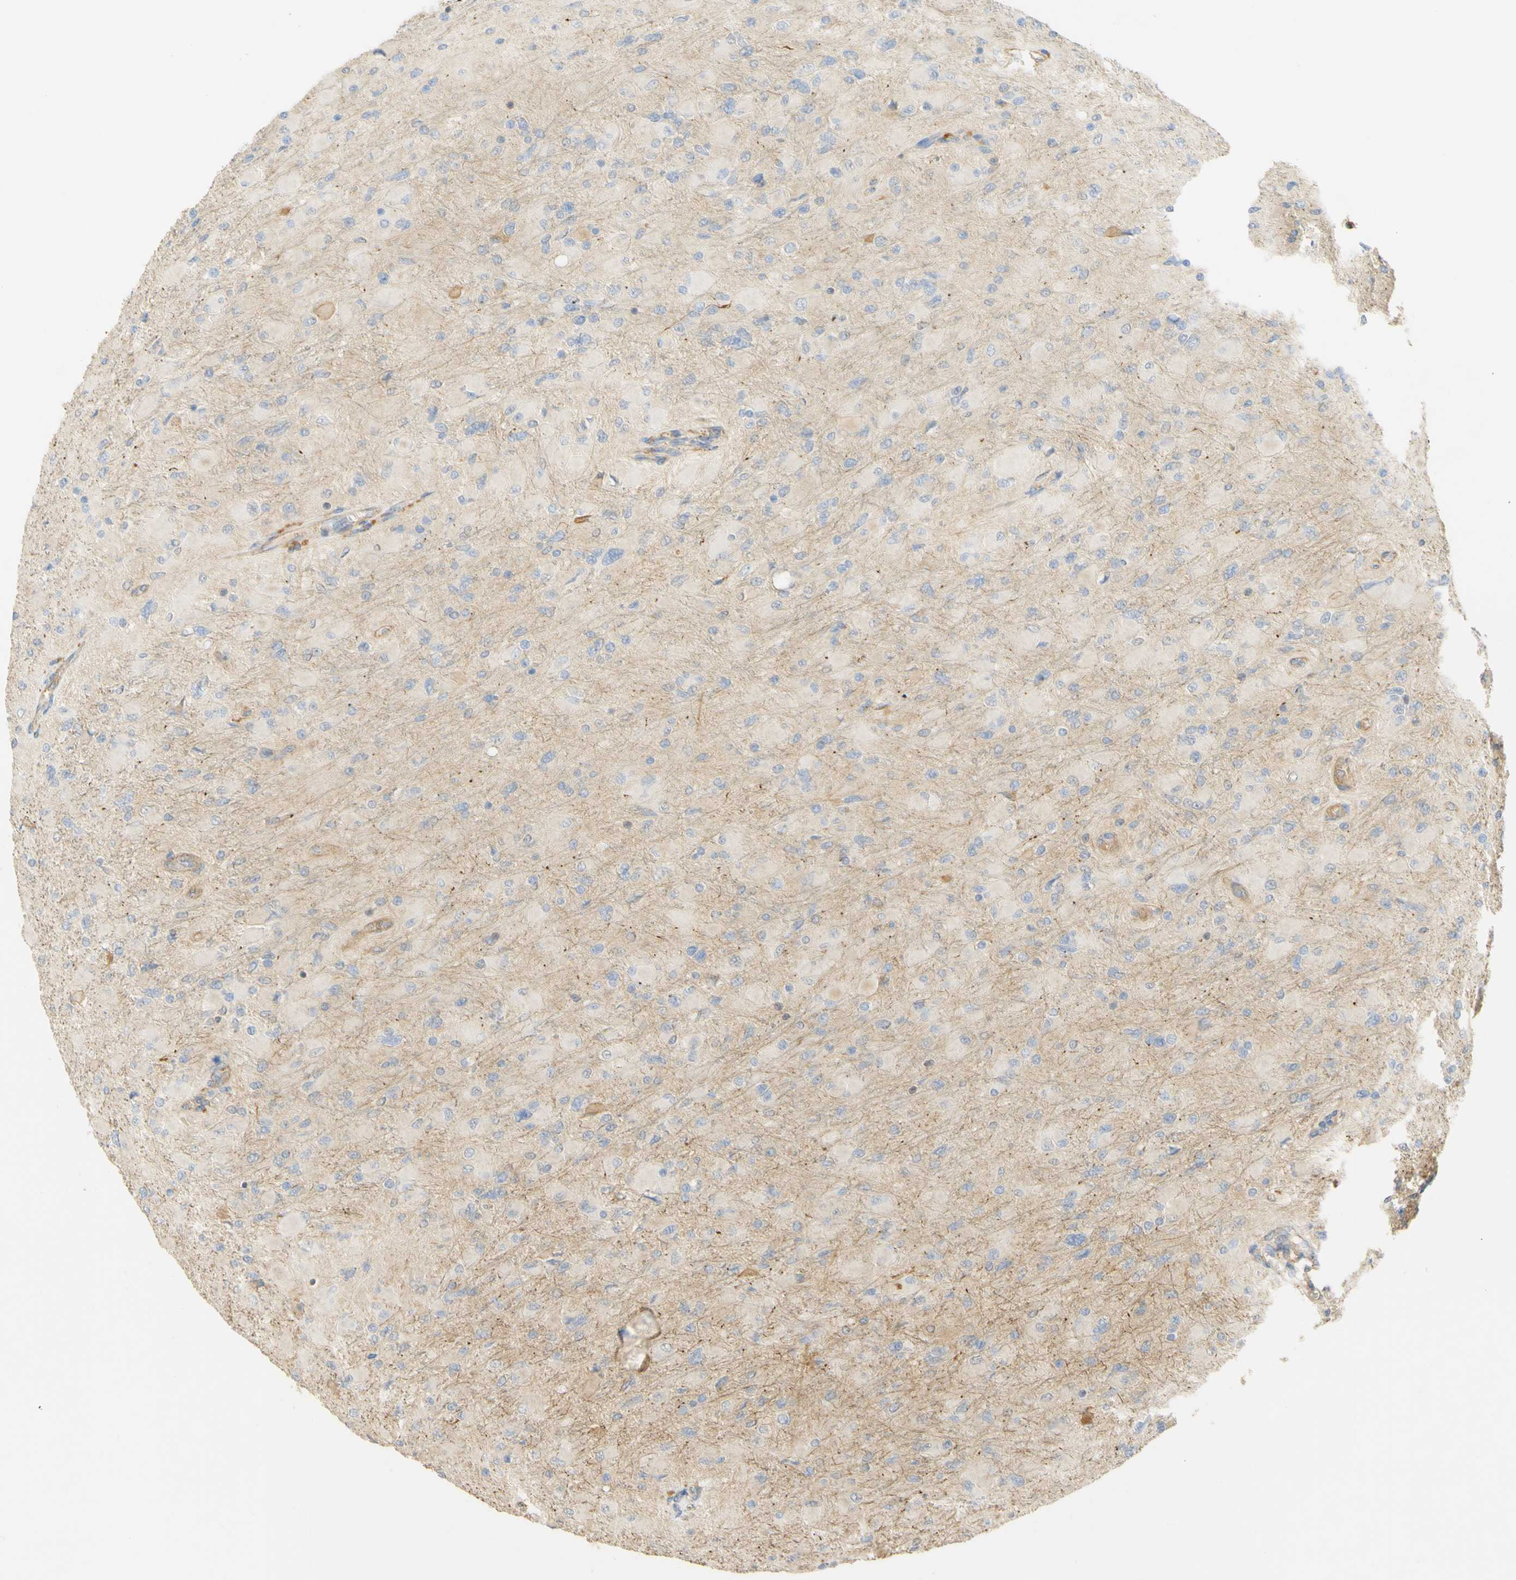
{"staining": {"intensity": "negative", "quantity": "none", "location": "none"}, "tissue": "glioma", "cell_type": "Tumor cells", "image_type": "cancer", "snomed": [{"axis": "morphology", "description": "Glioma, malignant, High grade"}, {"axis": "topography", "description": "Cerebral cortex"}], "caption": "This is an IHC image of human glioma. There is no expression in tumor cells.", "gene": "KCNE4", "patient": {"sex": "female", "age": 36}}